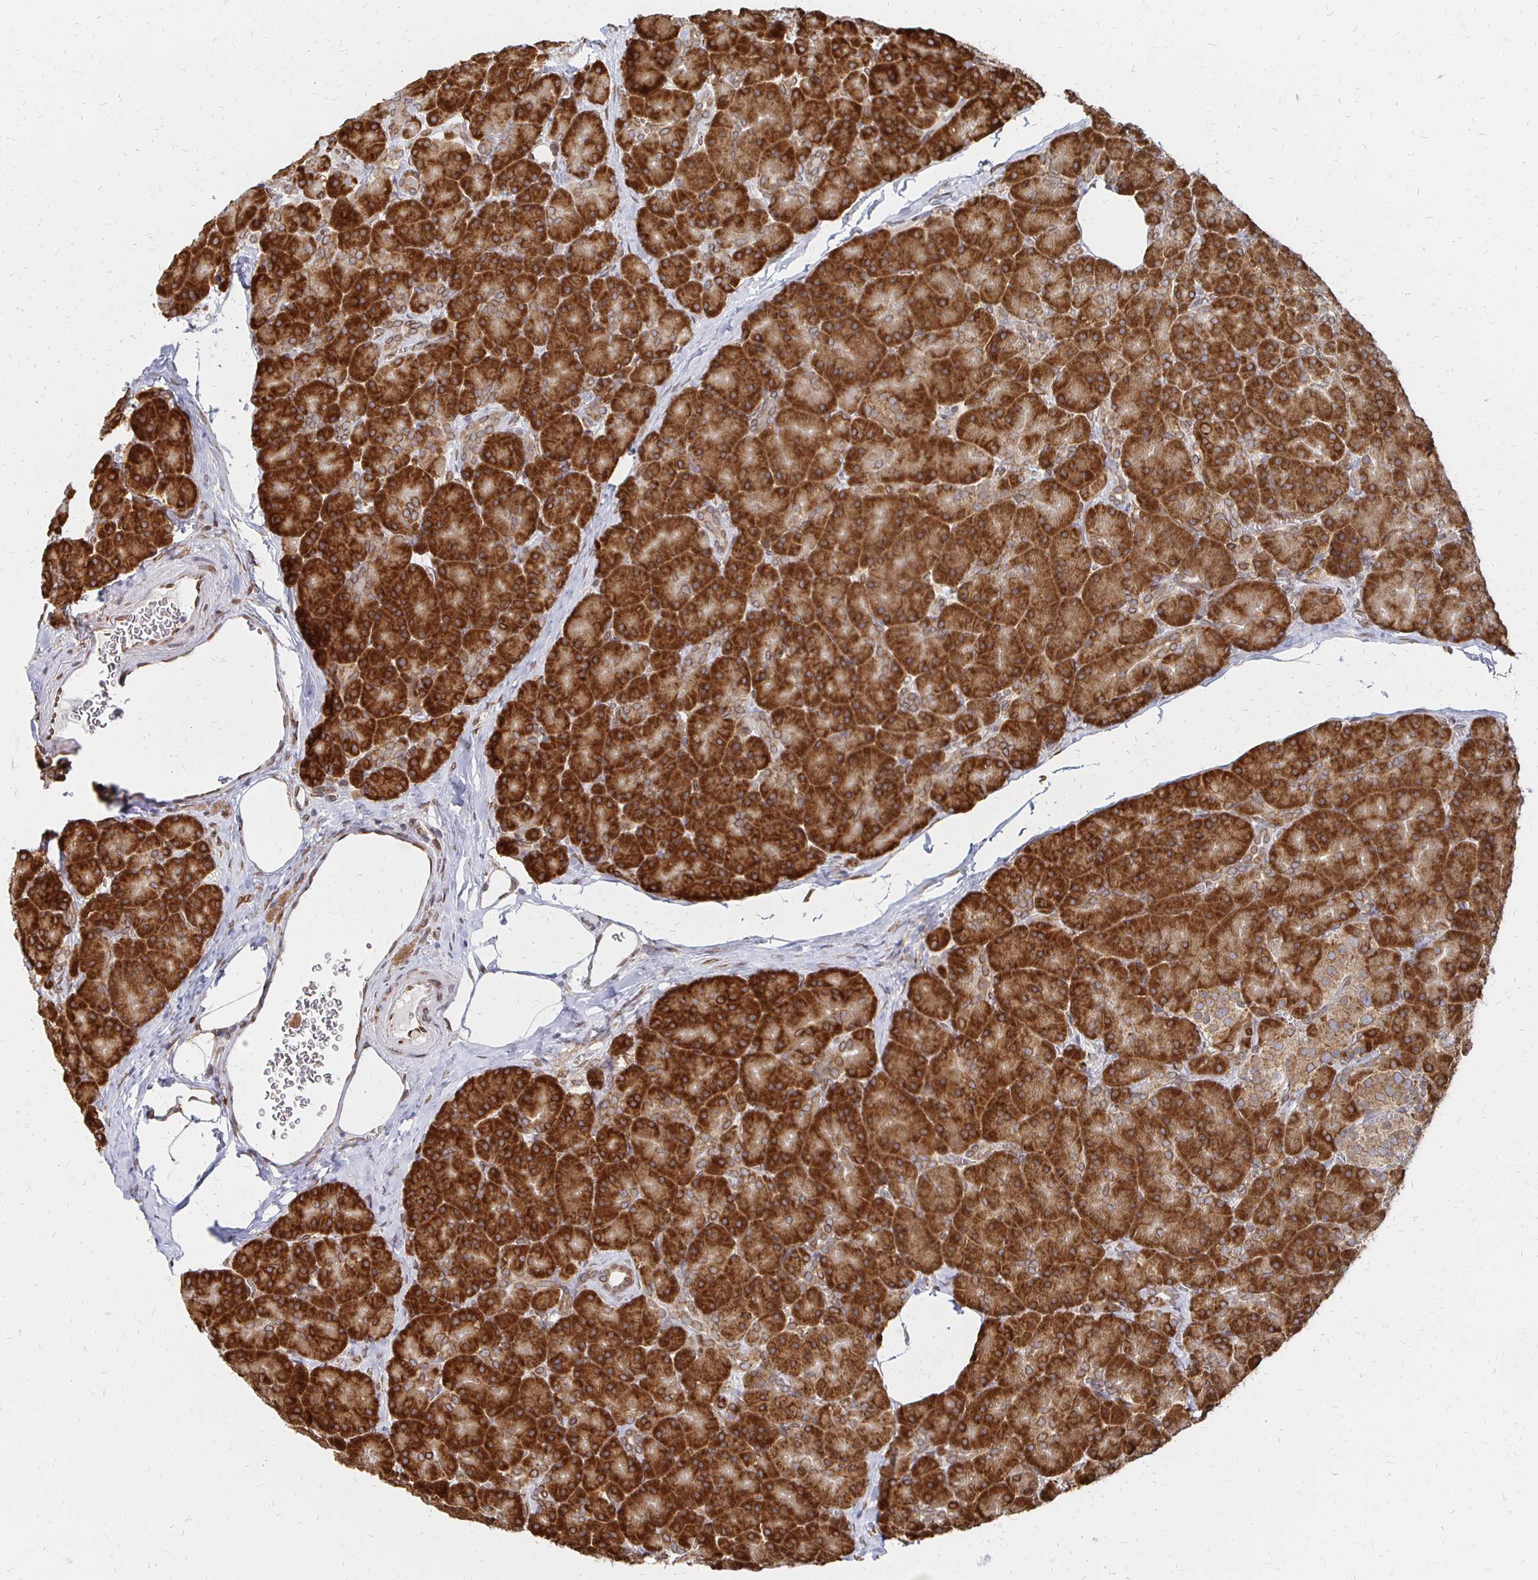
{"staining": {"intensity": "strong", "quantity": ">75%", "location": "cytoplasmic/membranous,nuclear"}, "tissue": "pancreas", "cell_type": "Exocrine glandular cells", "image_type": "normal", "snomed": [{"axis": "morphology", "description": "Normal tissue, NOS"}, {"axis": "topography", "description": "Pancreas"}], "caption": "IHC histopathology image of benign pancreas: pancreas stained using immunohistochemistry (IHC) shows high levels of strong protein expression localized specifically in the cytoplasmic/membranous,nuclear of exocrine glandular cells, appearing as a cytoplasmic/membranous,nuclear brown color.", "gene": "PELI3", "patient": {"sex": "male", "age": 57}}